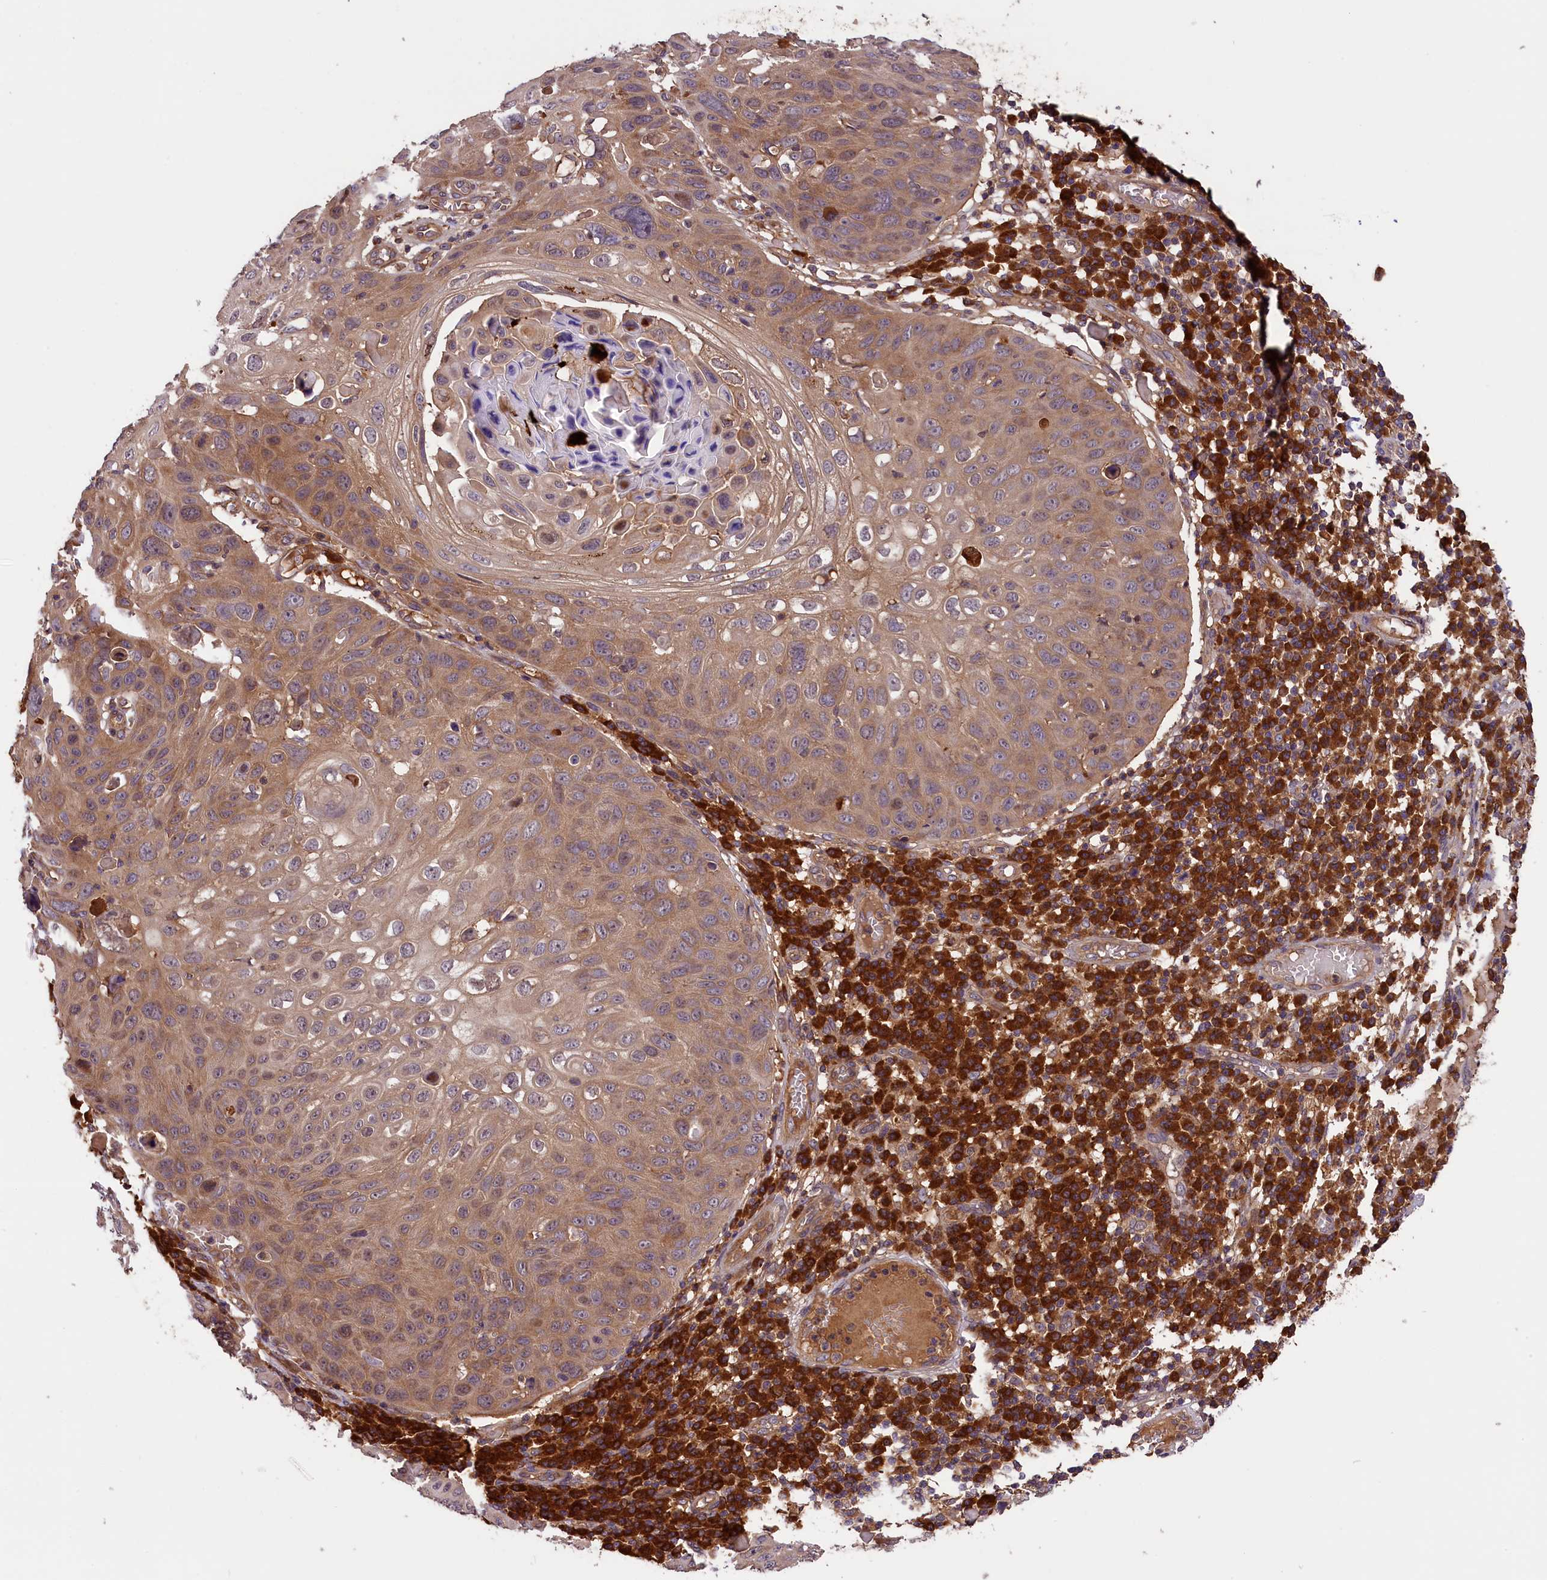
{"staining": {"intensity": "moderate", "quantity": ">75%", "location": "cytoplasmic/membranous"}, "tissue": "skin cancer", "cell_type": "Tumor cells", "image_type": "cancer", "snomed": [{"axis": "morphology", "description": "Squamous cell carcinoma, NOS"}, {"axis": "topography", "description": "Skin"}], "caption": "Immunohistochemistry (IHC) photomicrograph of neoplastic tissue: skin cancer (squamous cell carcinoma) stained using immunohistochemistry (IHC) displays medium levels of moderate protein expression localized specifically in the cytoplasmic/membranous of tumor cells, appearing as a cytoplasmic/membranous brown color.", "gene": "SETD6", "patient": {"sex": "female", "age": 90}}